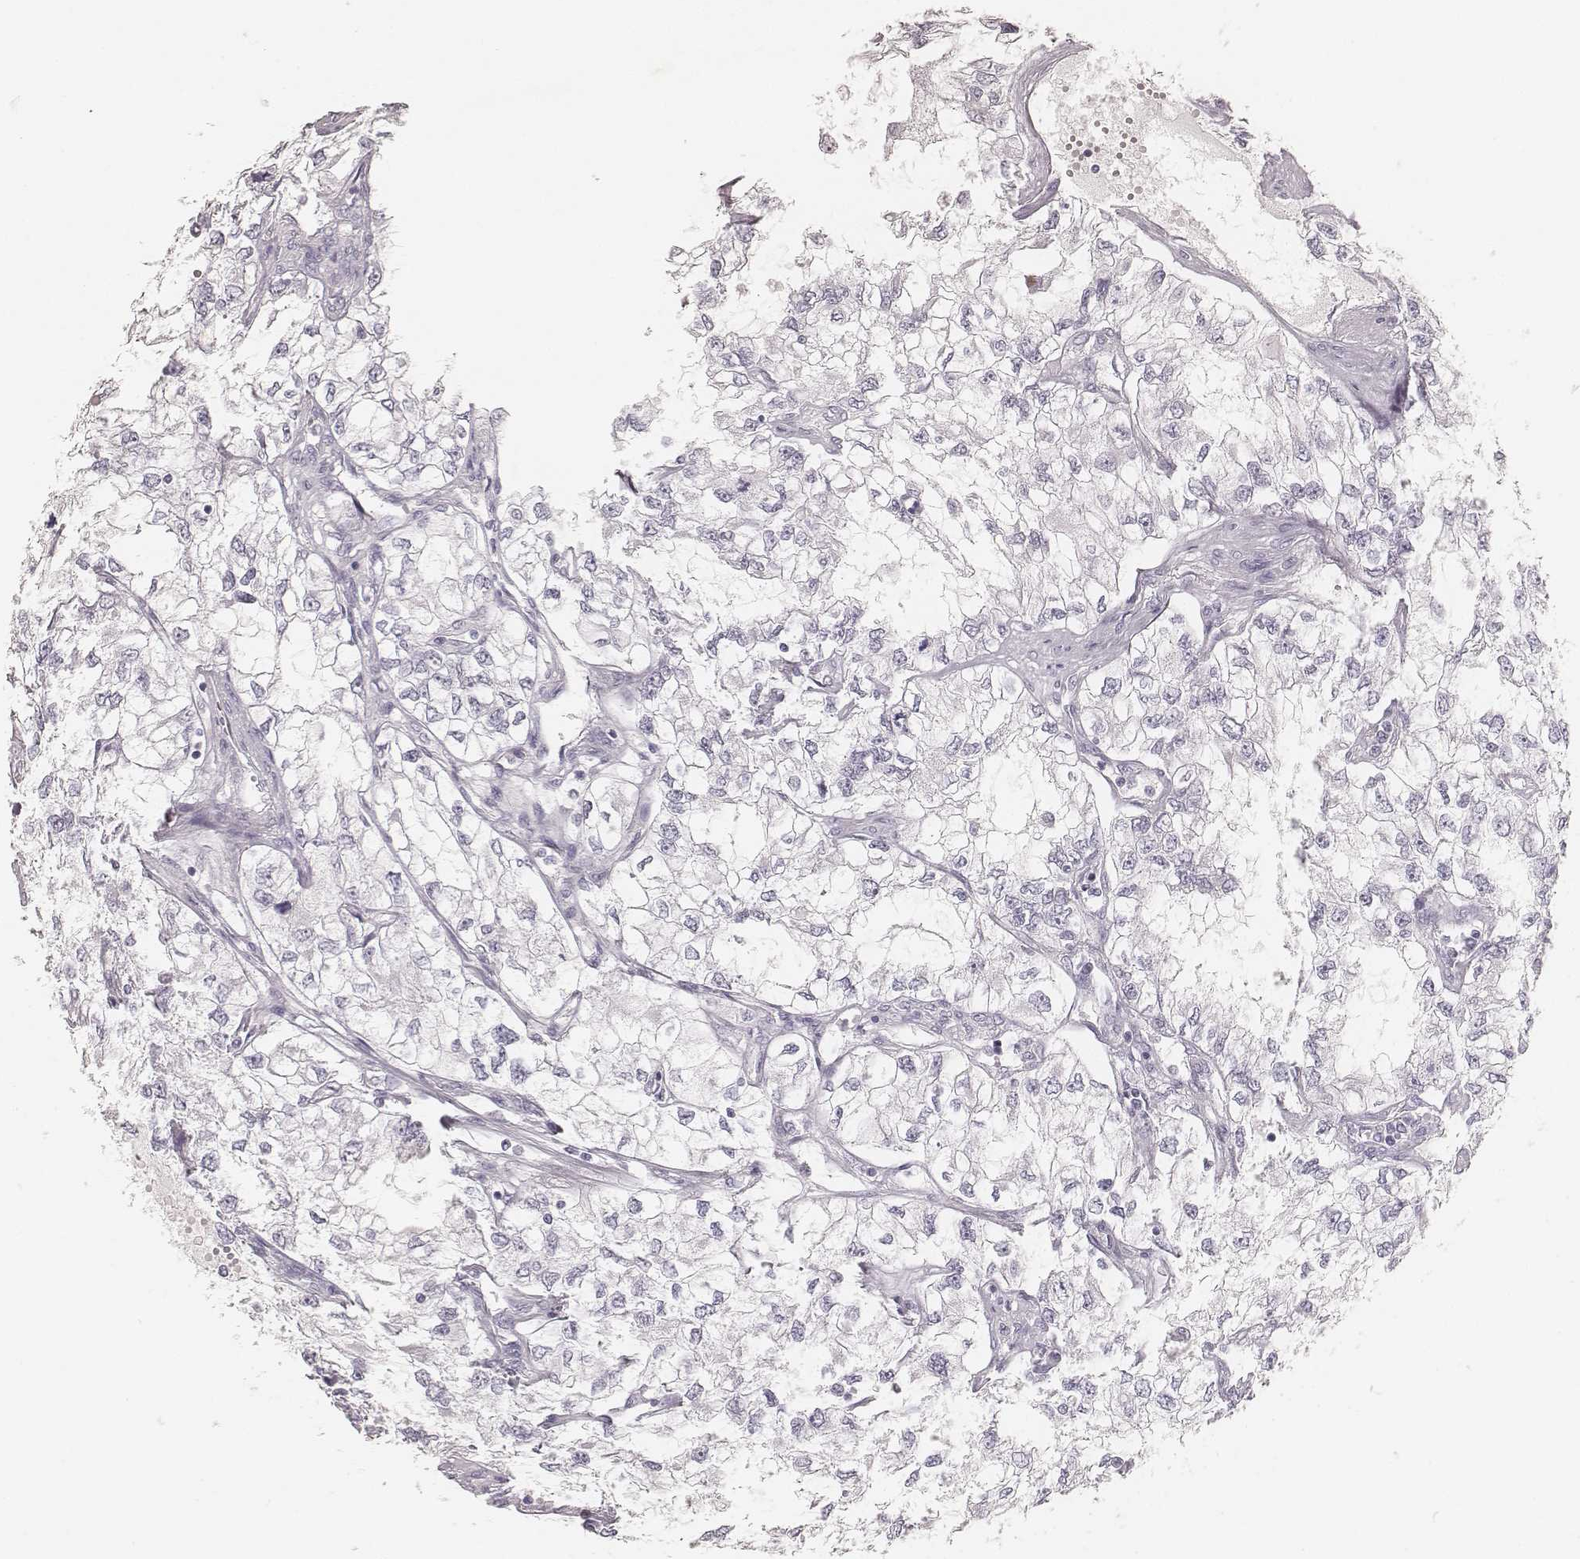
{"staining": {"intensity": "negative", "quantity": "none", "location": "none"}, "tissue": "renal cancer", "cell_type": "Tumor cells", "image_type": "cancer", "snomed": [{"axis": "morphology", "description": "Adenocarcinoma, NOS"}, {"axis": "topography", "description": "Kidney"}], "caption": "Immunohistochemistry micrograph of neoplastic tissue: renal cancer stained with DAB exhibits no significant protein staining in tumor cells.", "gene": "KRT82", "patient": {"sex": "female", "age": 59}}